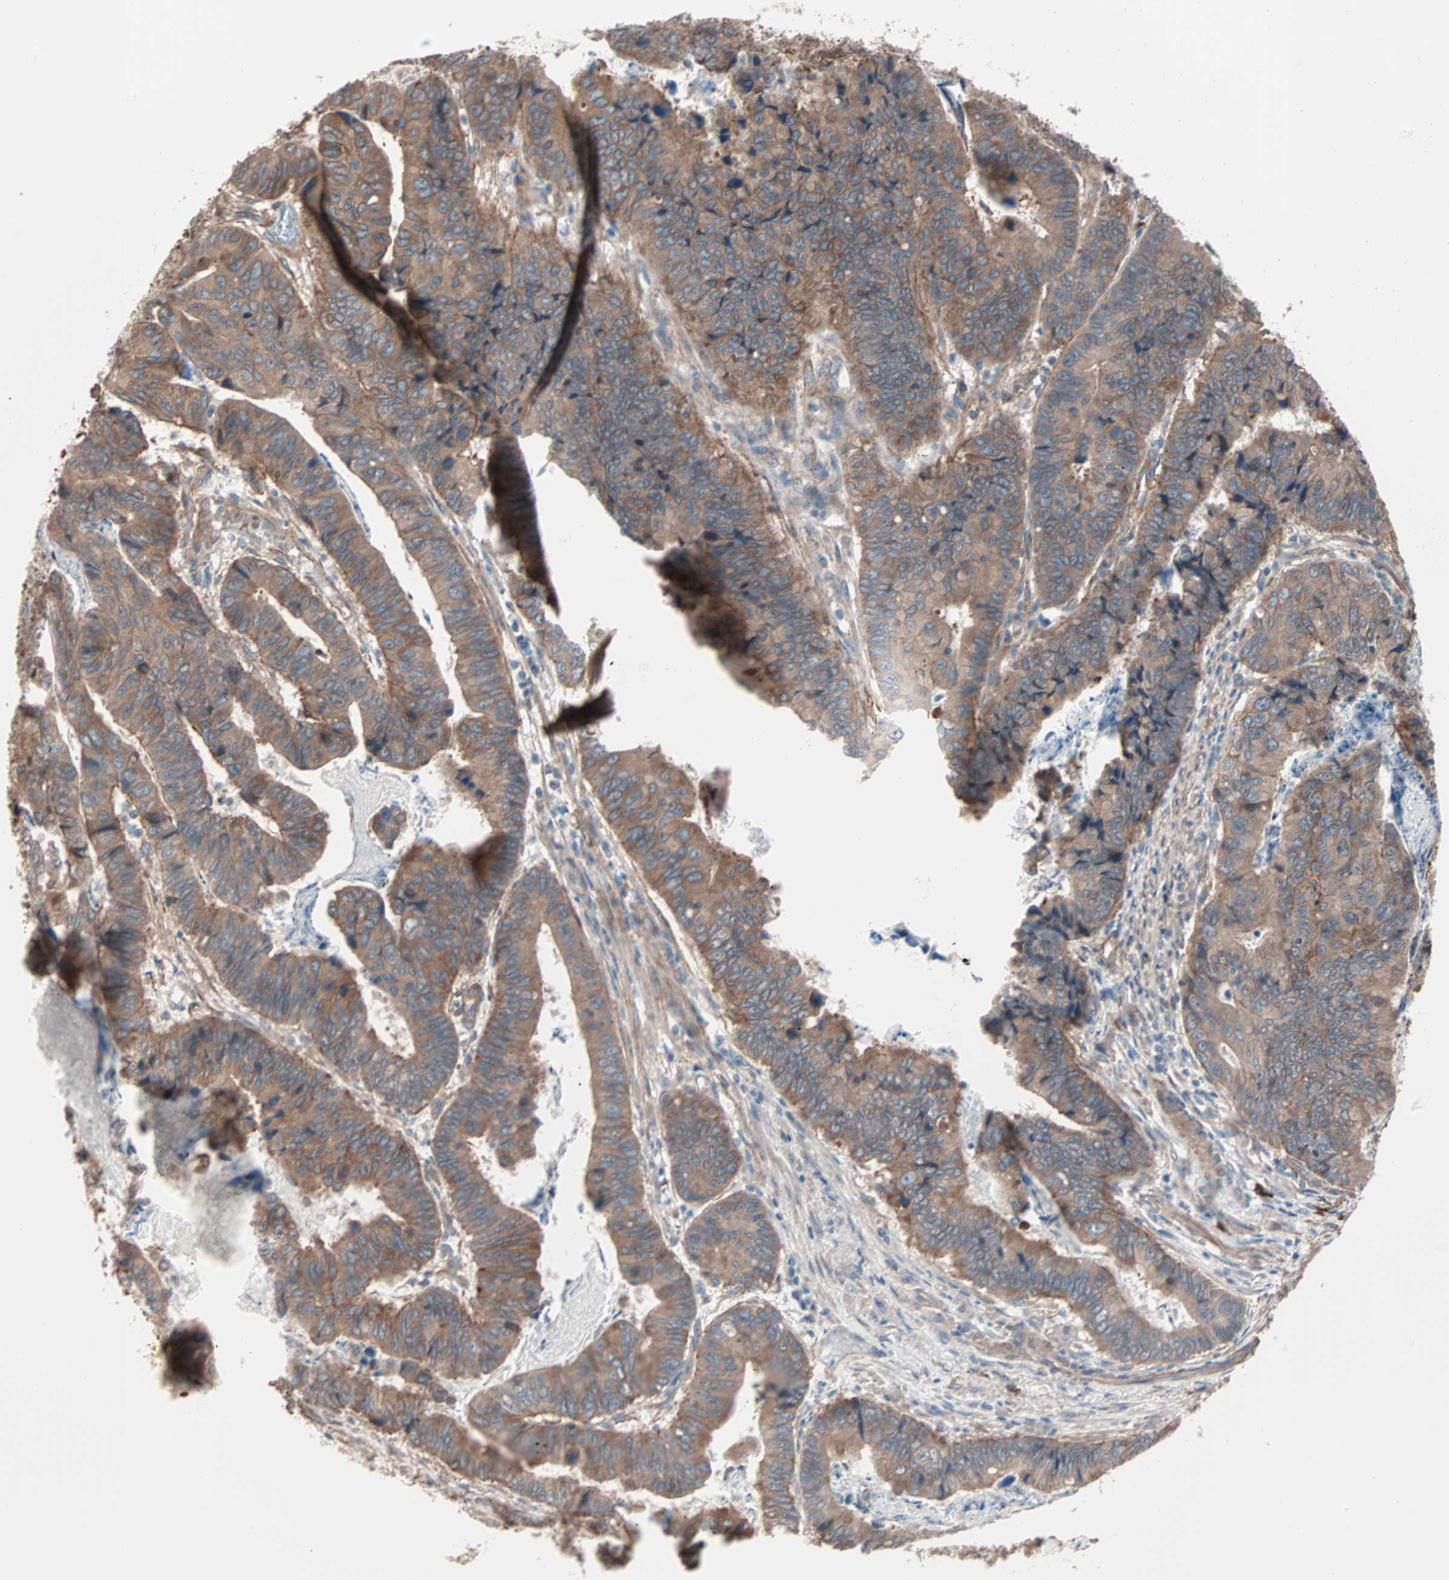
{"staining": {"intensity": "moderate", "quantity": ">75%", "location": "cytoplasmic/membranous"}, "tissue": "stomach cancer", "cell_type": "Tumor cells", "image_type": "cancer", "snomed": [{"axis": "morphology", "description": "Adenocarcinoma, NOS"}, {"axis": "topography", "description": "Stomach, lower"}], "caption": "The micrograph displays immunohistochemical staining of stomach cancer (adenocarcinoma). There is moderate cytoplasmic/membranous staining is seen in approximately >75% of tumor cells.", "gene": "ALG5", "patient": {"sex": "male", "age": 77}}